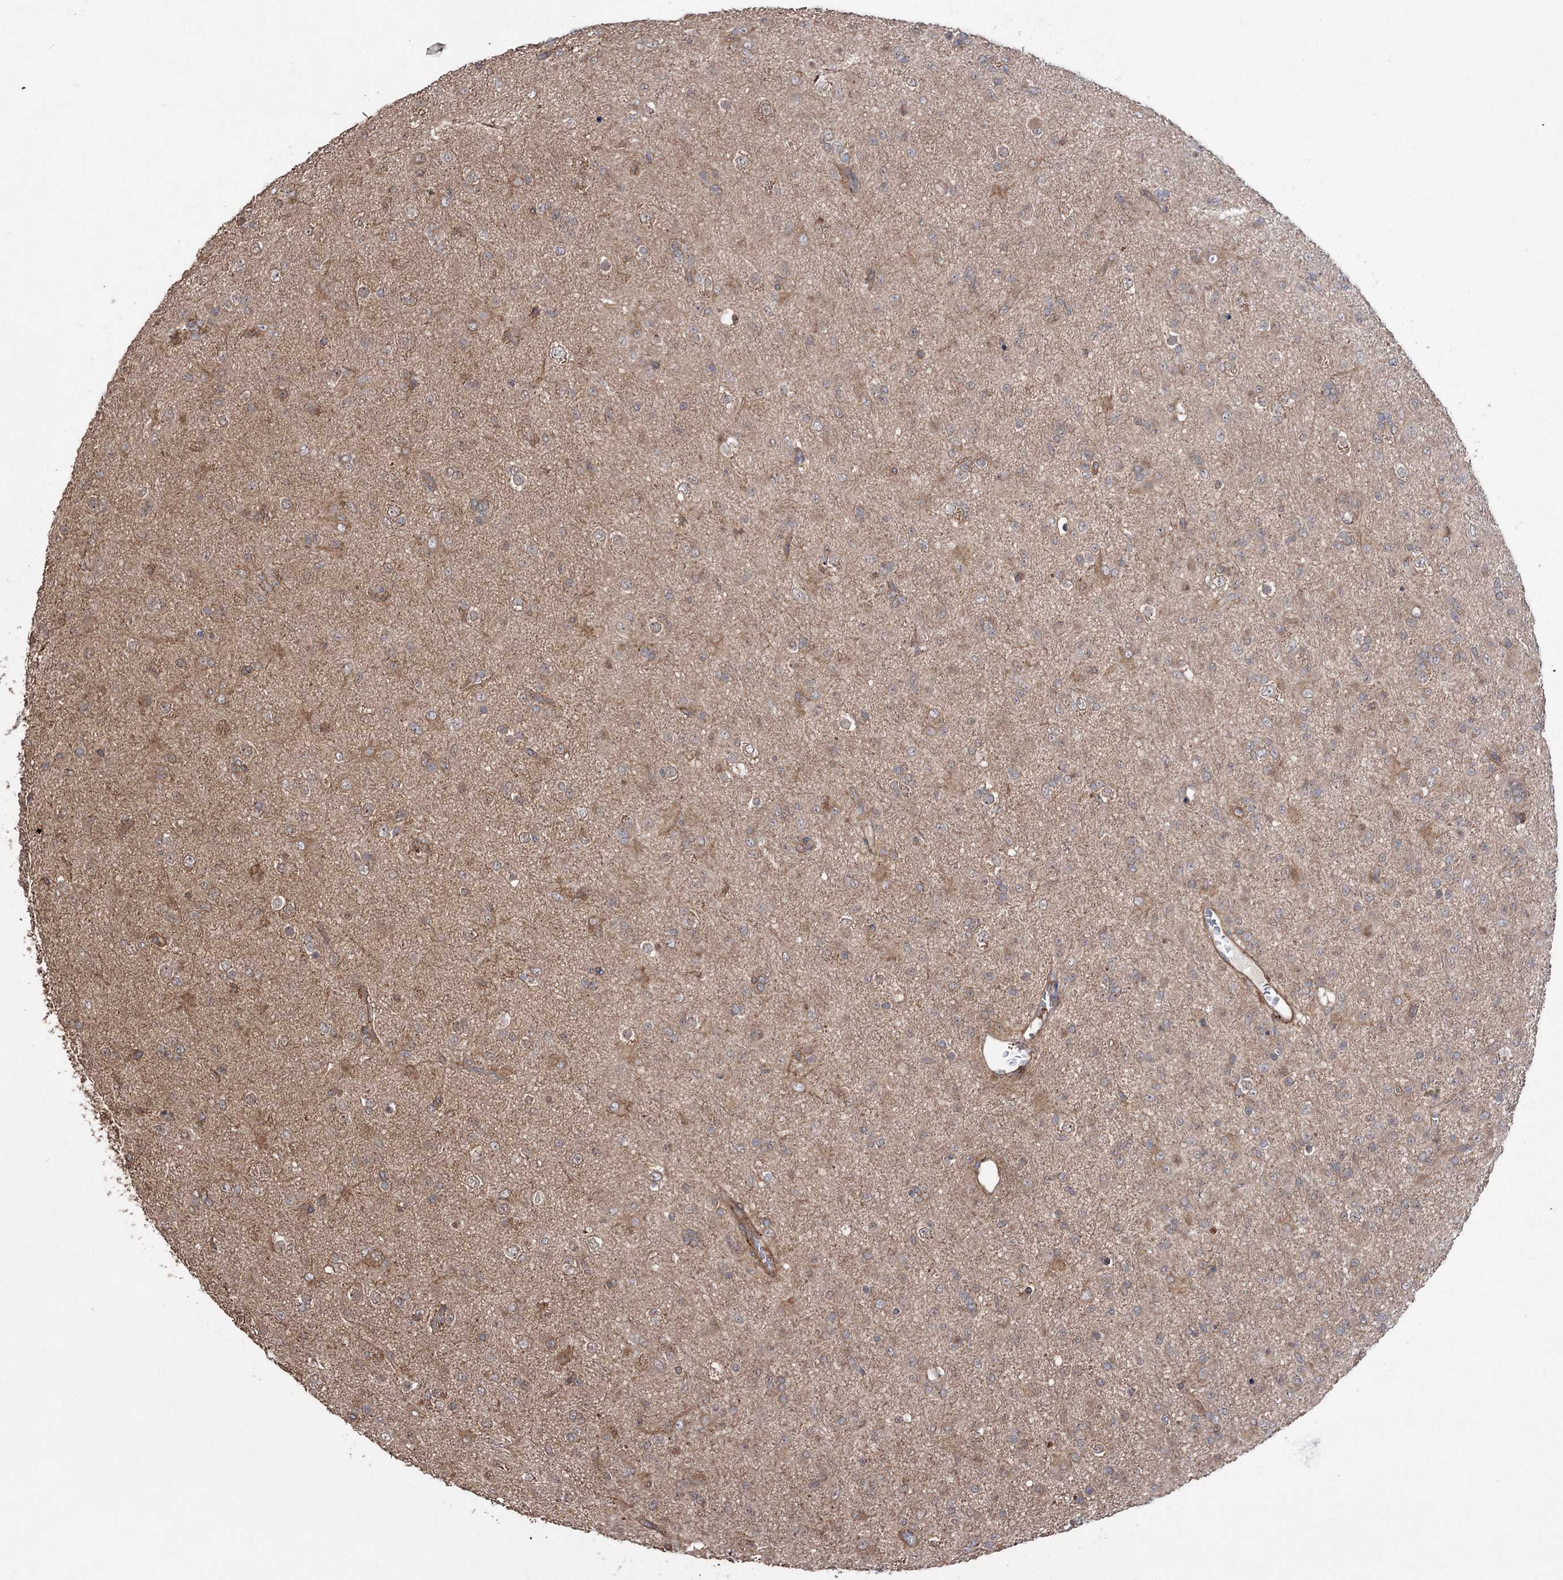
{"staining": {"intensity": "weak", "quantity": "25%-75%", "location": "cytoplasmic/membranous"}, "tissue": "glioma", "cell_type": "Tumor cells", "image_type": "cancer", "snomed": [{"axis": "morphology", "description": "Glioma, malignant, Low grade"}, {"axis": "topography", "description": "Brain"}], "caption": "Brown immunohistochemical staining in glioma exhibits weak cytoplasmic/membranous expression in approximately 25%-75% of tumor cells.", "gene": "LARS2", "patient": {"sex": "male", "age": 65}}